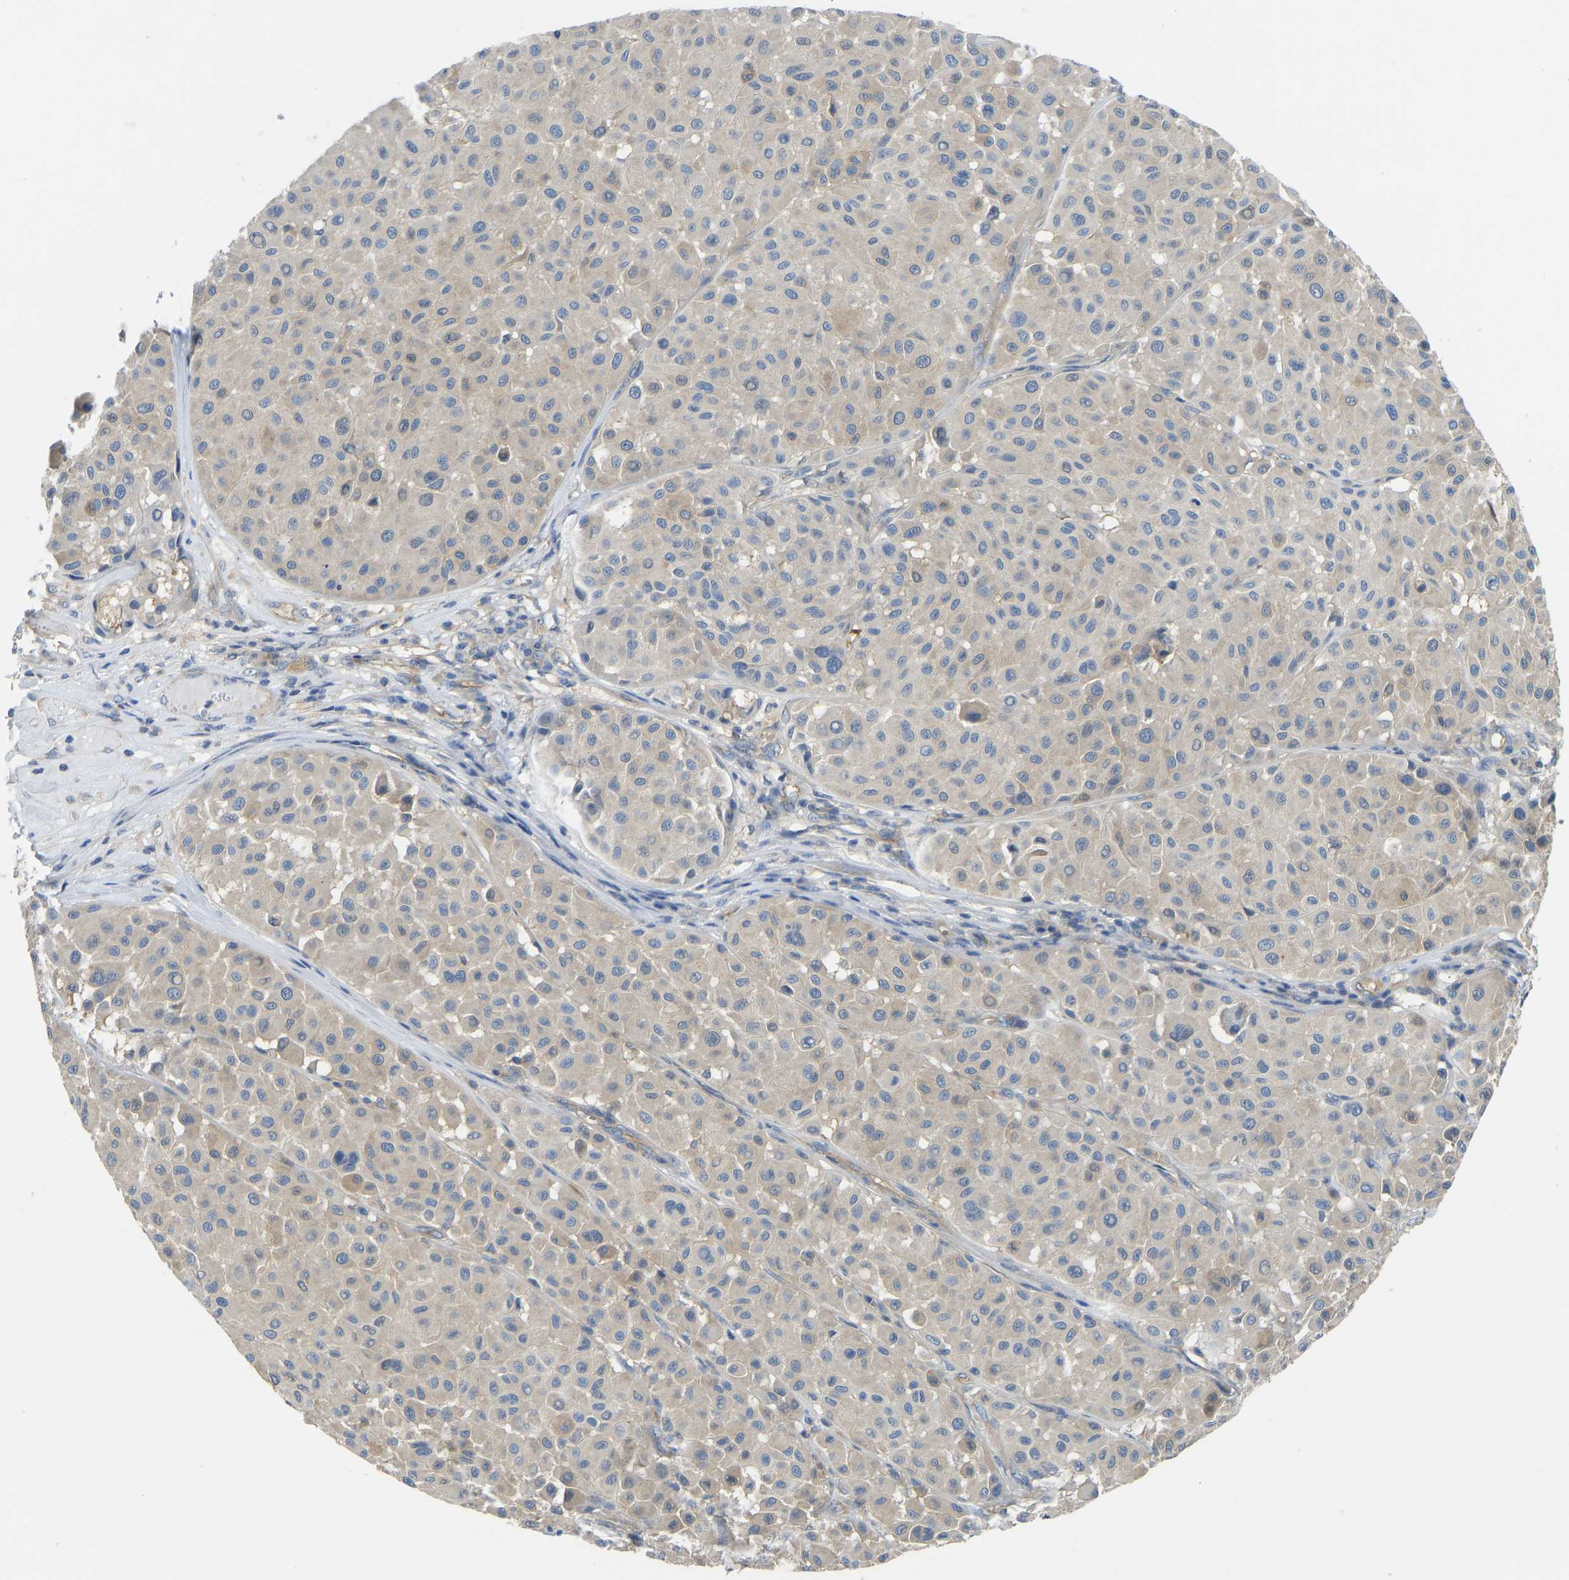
{"staining": {"intensity": "weak", "quantity": ">75%", "location": "cytoplasmic/membranous"}, "tissue": "melanoma", "cell_type": "Tumor cells", "image_type": "cancer", "snomed": [{"axis": "morphology", "description": "Malignant melanoma, Metastatic site"}, {"axis": "topography", "description": "Soft tissue"}], "caption": "Weak cytoplasmic/membranous protein positivity is appreciated in approximately >75% of tumor cells in melanoma. (Brightfield microscopy of DAB IHC at high magnification).", "gene": "PPP3CA", "patient": {"sex": "male", "age": 41}}